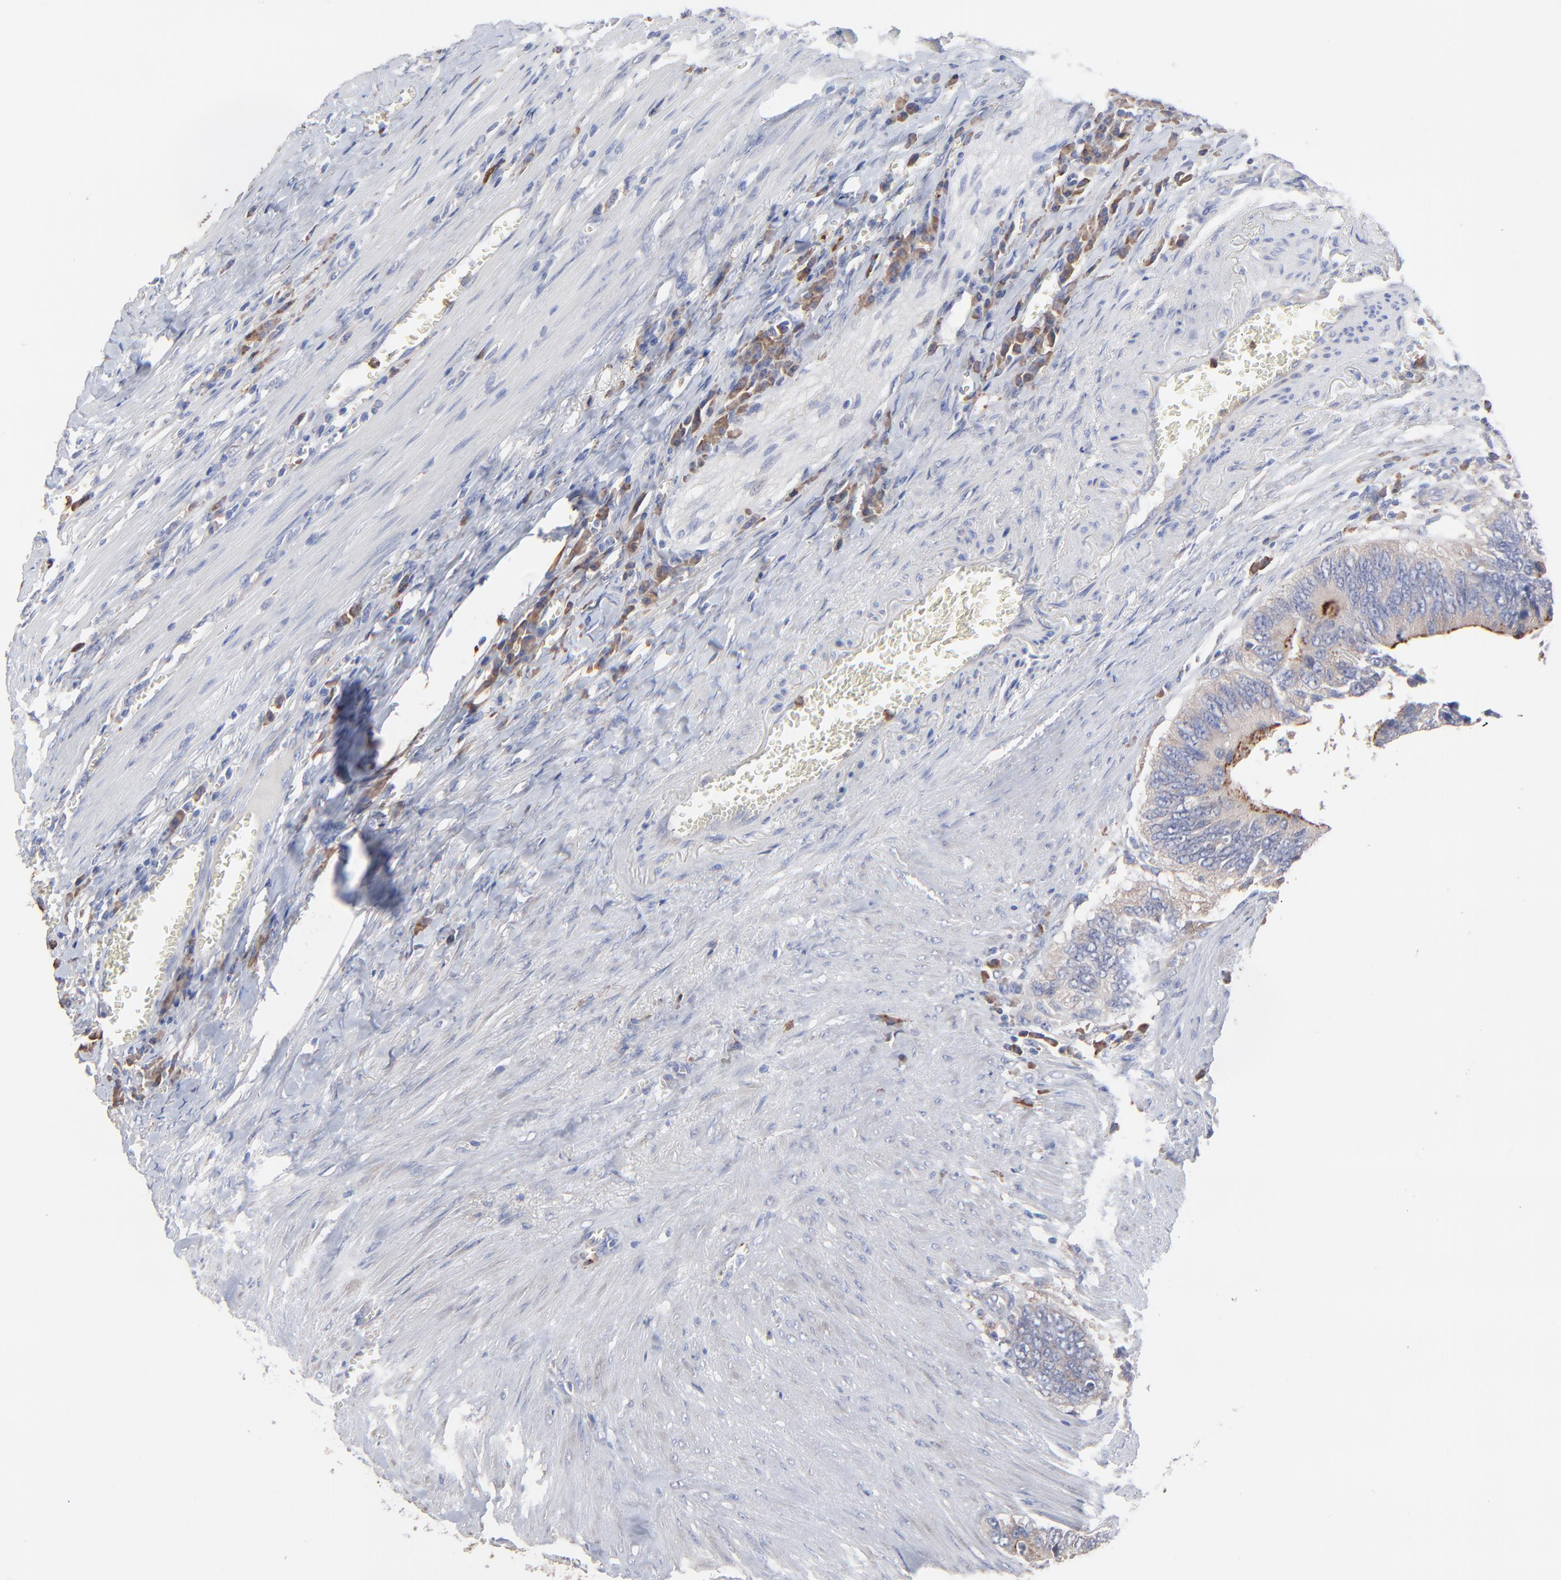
{"staining": {"intensity": "weak", "quantity": ">75%", "location": "cytoplasmic/membranous"}, "tissue": "colorectal cancer", "cell_type": "Tumor cells", "image_type": "cancer", "snomed": [{"axis": "morphology", "description": "Adenocarcinoma, NOS"}, {"axis": "topography", "description": "Colon"}], "caption": "Protein expression analysis of colorectal cancer (adenocarcinoma) shows weak cytoplasmic/membranous staining in approximately >75% of tumor cells.", "gene": "PPFIBP2", "patient": {"sex": "male", "age": 72}}